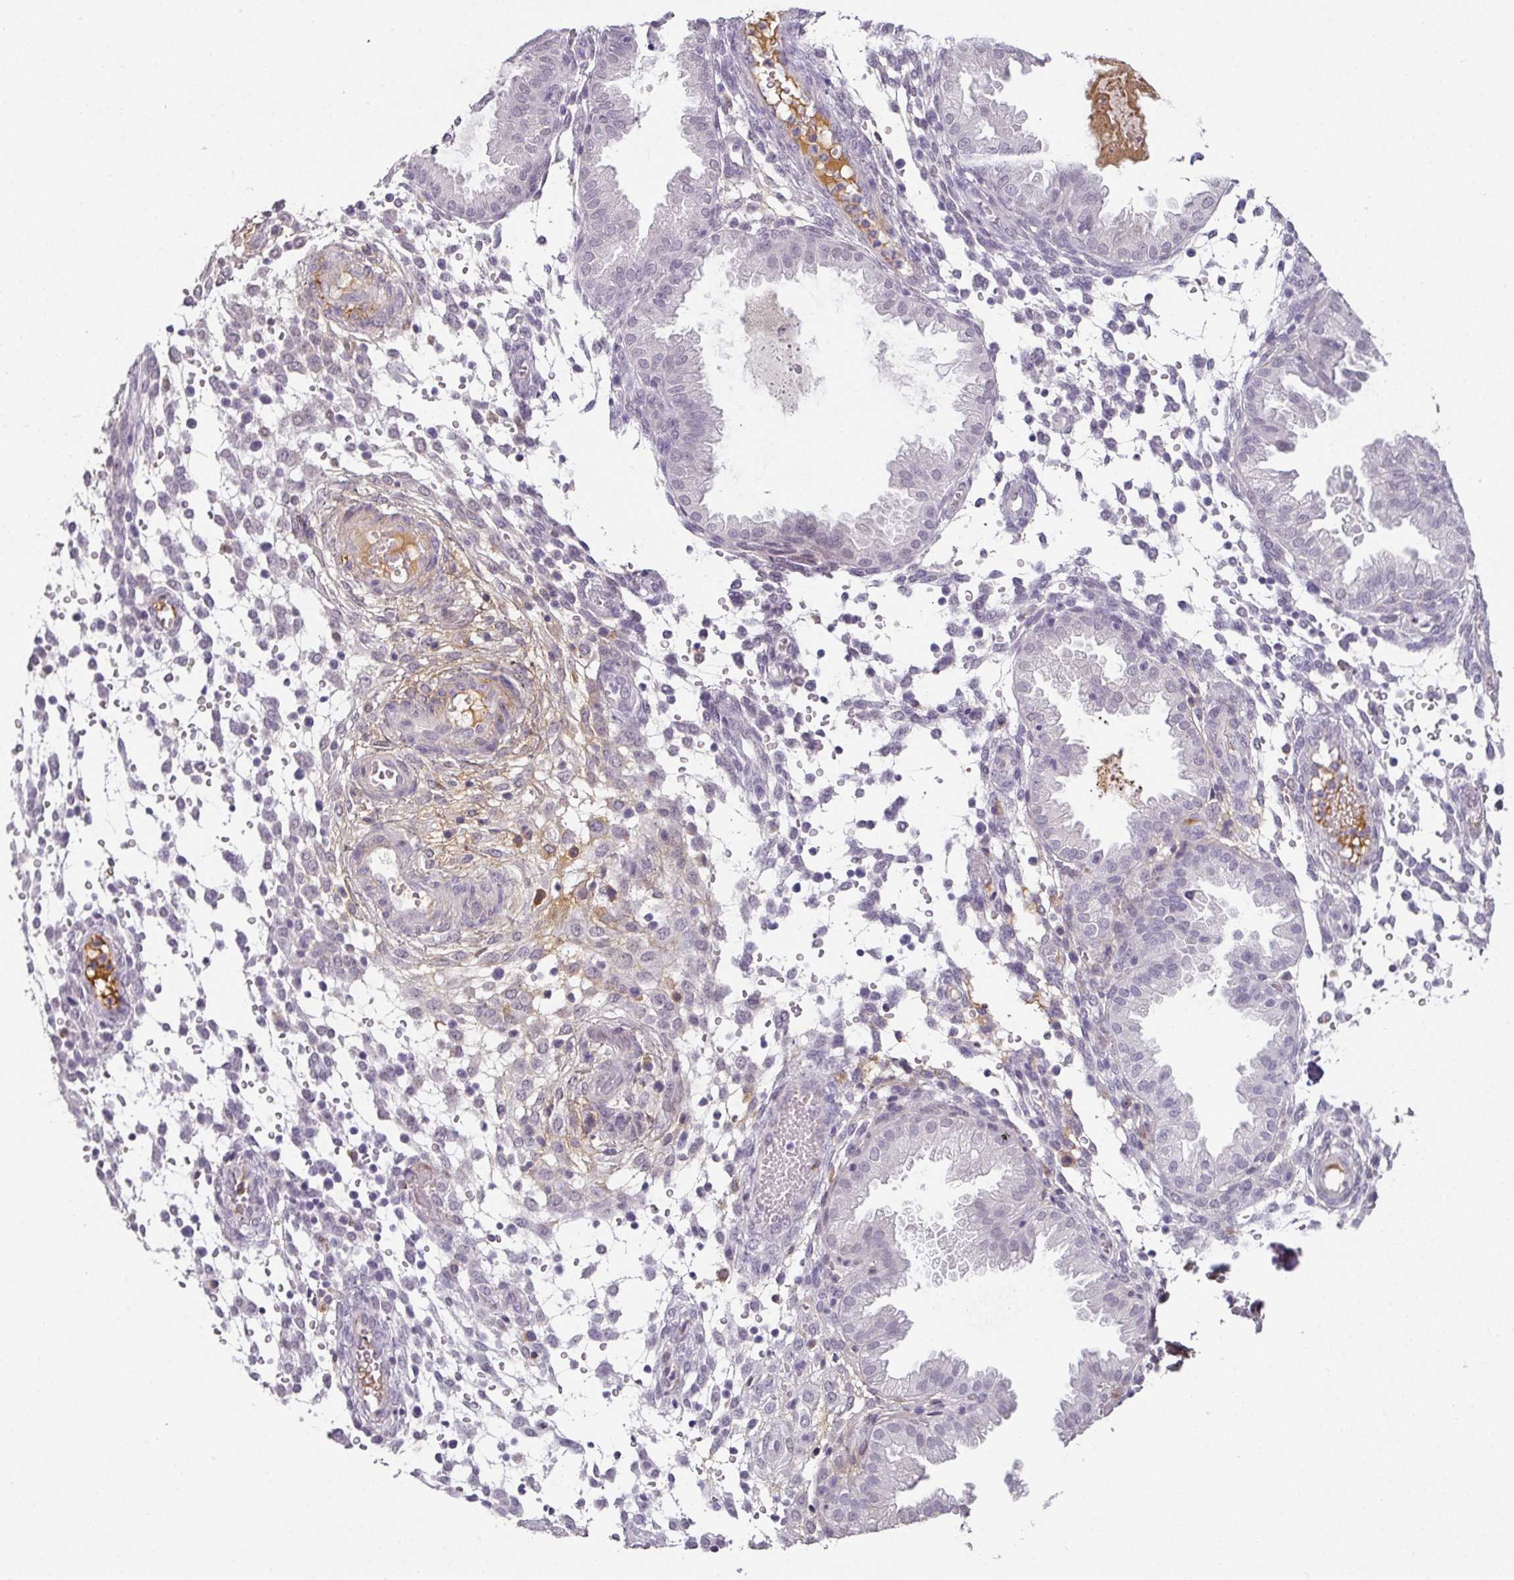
{"staining": {"intensity": "negative", "quantity": "none", "location": "none"}, "tissue": "endometrium", "cell_type": "Cells in endometrial stroma", "image_type": "normal", "snomed": [{"axis": "morphology", "description": "Normal tissue, NOS"}, {"axis": "topography", "description": "Endometrium"}], "caption": "Photomicrograph shows no significant protein expression in cells in endometrial stroma of normal endometrium.", "gene": "C1QB", "patient": {"sex": "female", "age": 33}}